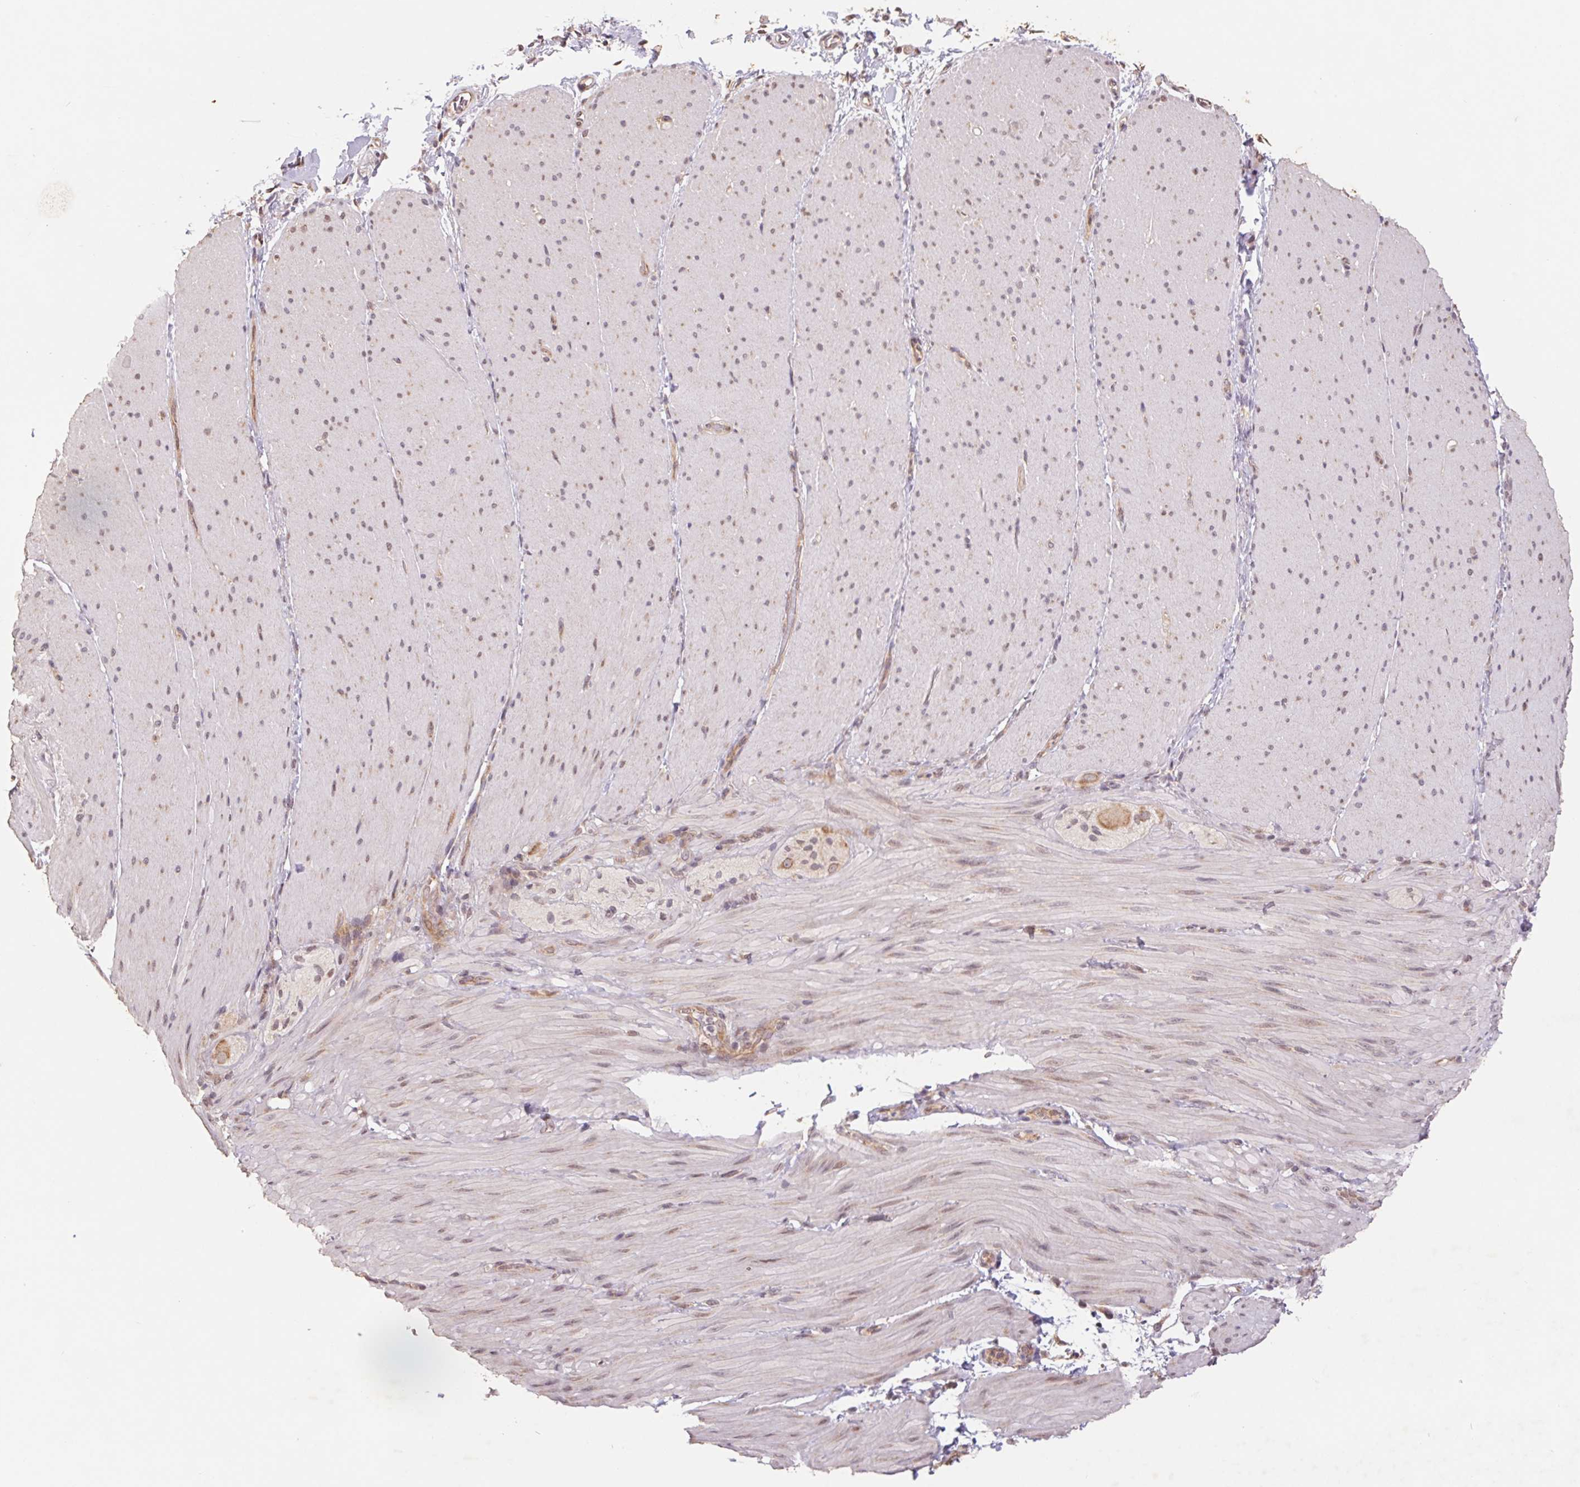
{"staining": {"intensity": "negative", "quantity": "none", "location": "none"}, "tissue": "smooth muscle", "cell_type": "Smooth muscle cells", "image_type": "normal", "snomed": [{"axis": "morphology", "description": "Normal tissue, NOS"}, {"axis": "topography", "description": "Smooth muscle"}, {"axis": "topography", "description": "Colon"}], "caption": "Immunohistochemistry image of unremarkable smooth muscle: smooth muscle stained with DAB demonstrates no significant protein expression in smooth muscle cells.", "gene": "RPL27A", "patient": {"sex": "male", "age": 73}}